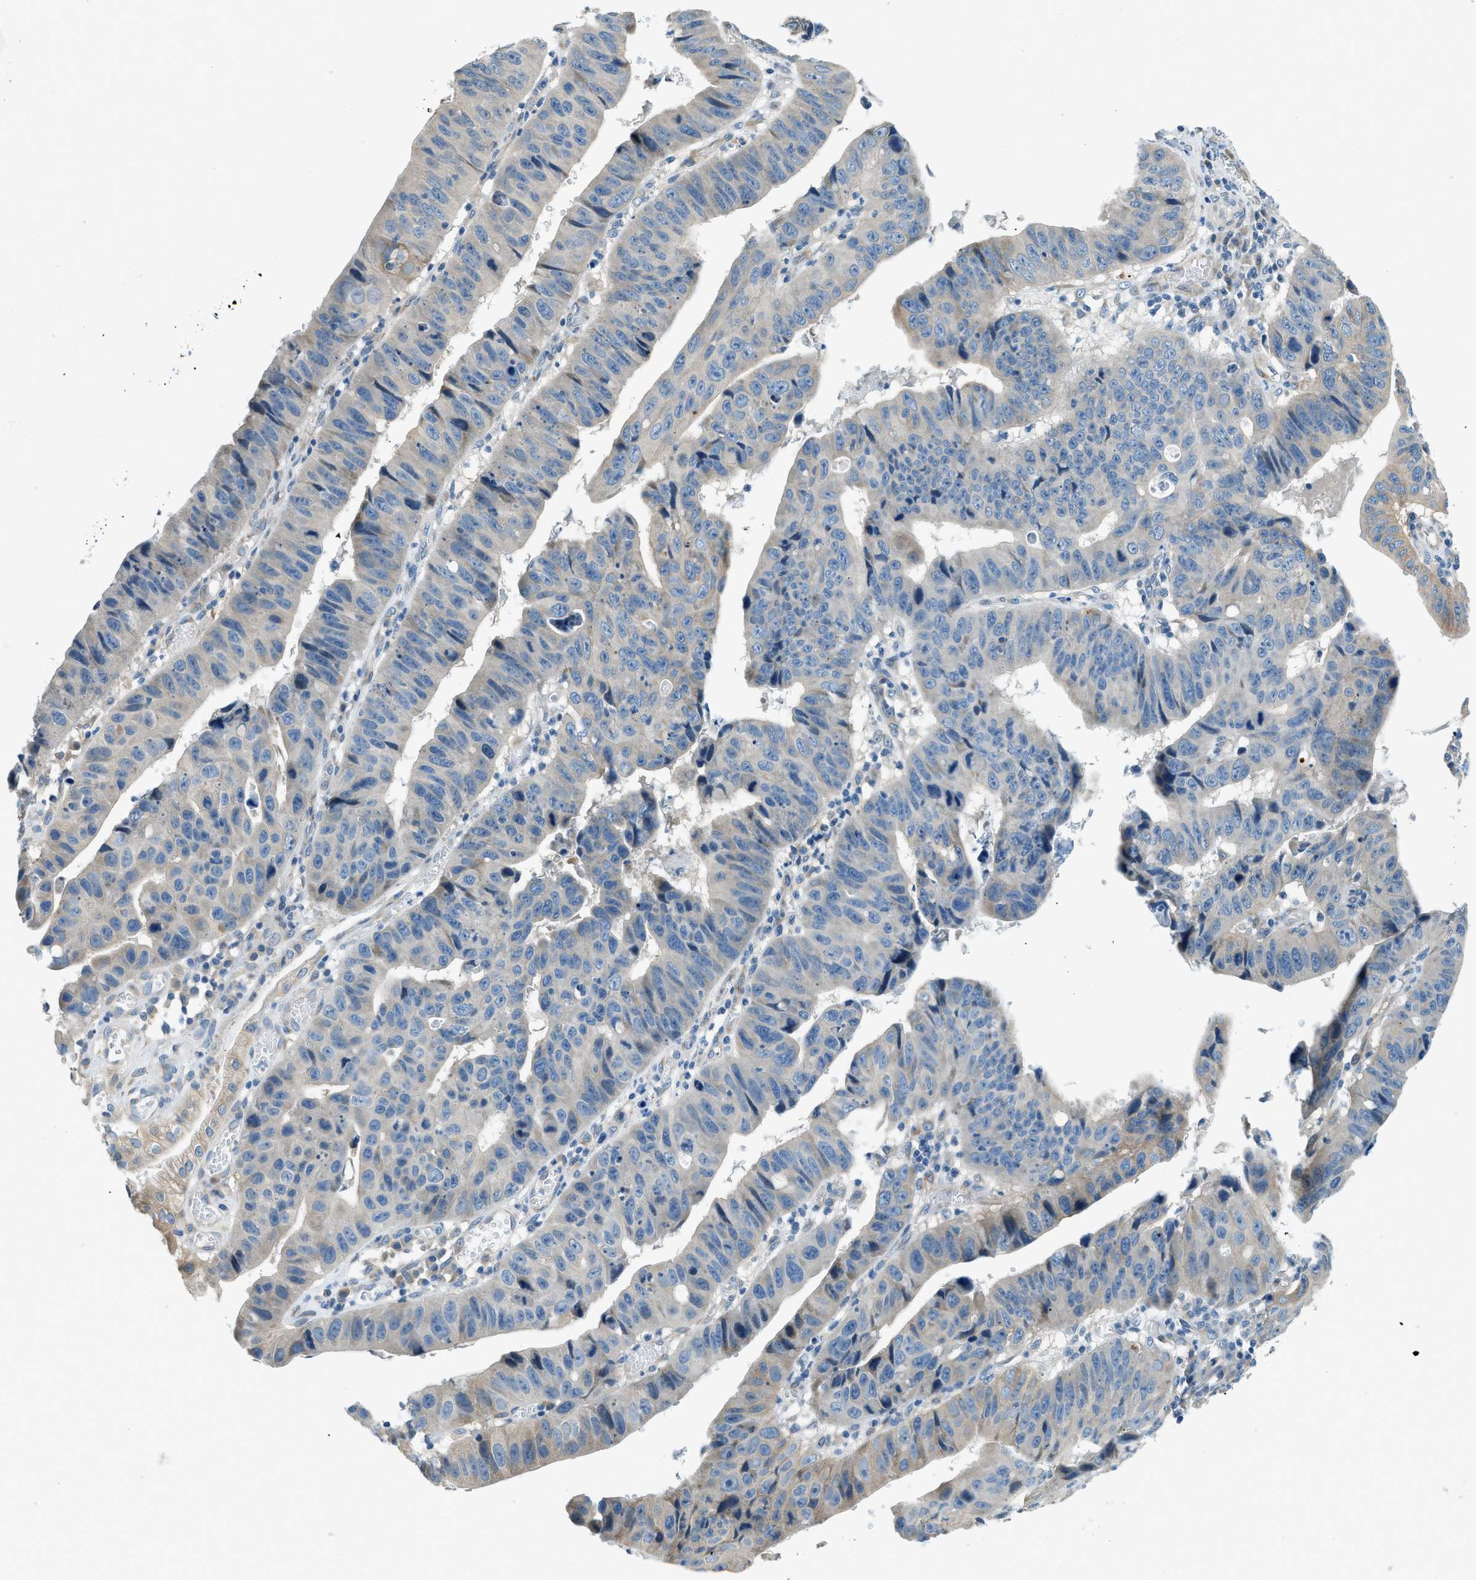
{"staining": {"intensity": "weak", "quantity": "<25%", "location": "cytoplasmic/membranous"}, "tissue": "stomach cancer", "cell_type": "Tumor cells", "image_type": "cancer", "snomed": [{"axis": "morphology", "description": "Adenocarcinoma, NOS"}, {"axis": "topography", "description": "Stomach"}], "caption": "Immunohistochemistry (IHC) micrograph of adenocarcinoma (stomach) stained for a protein (brown), which exhibits no expression in tumor cells.", "gene": "ZNF367", "patient": {"sex": "male", "age": 59}}